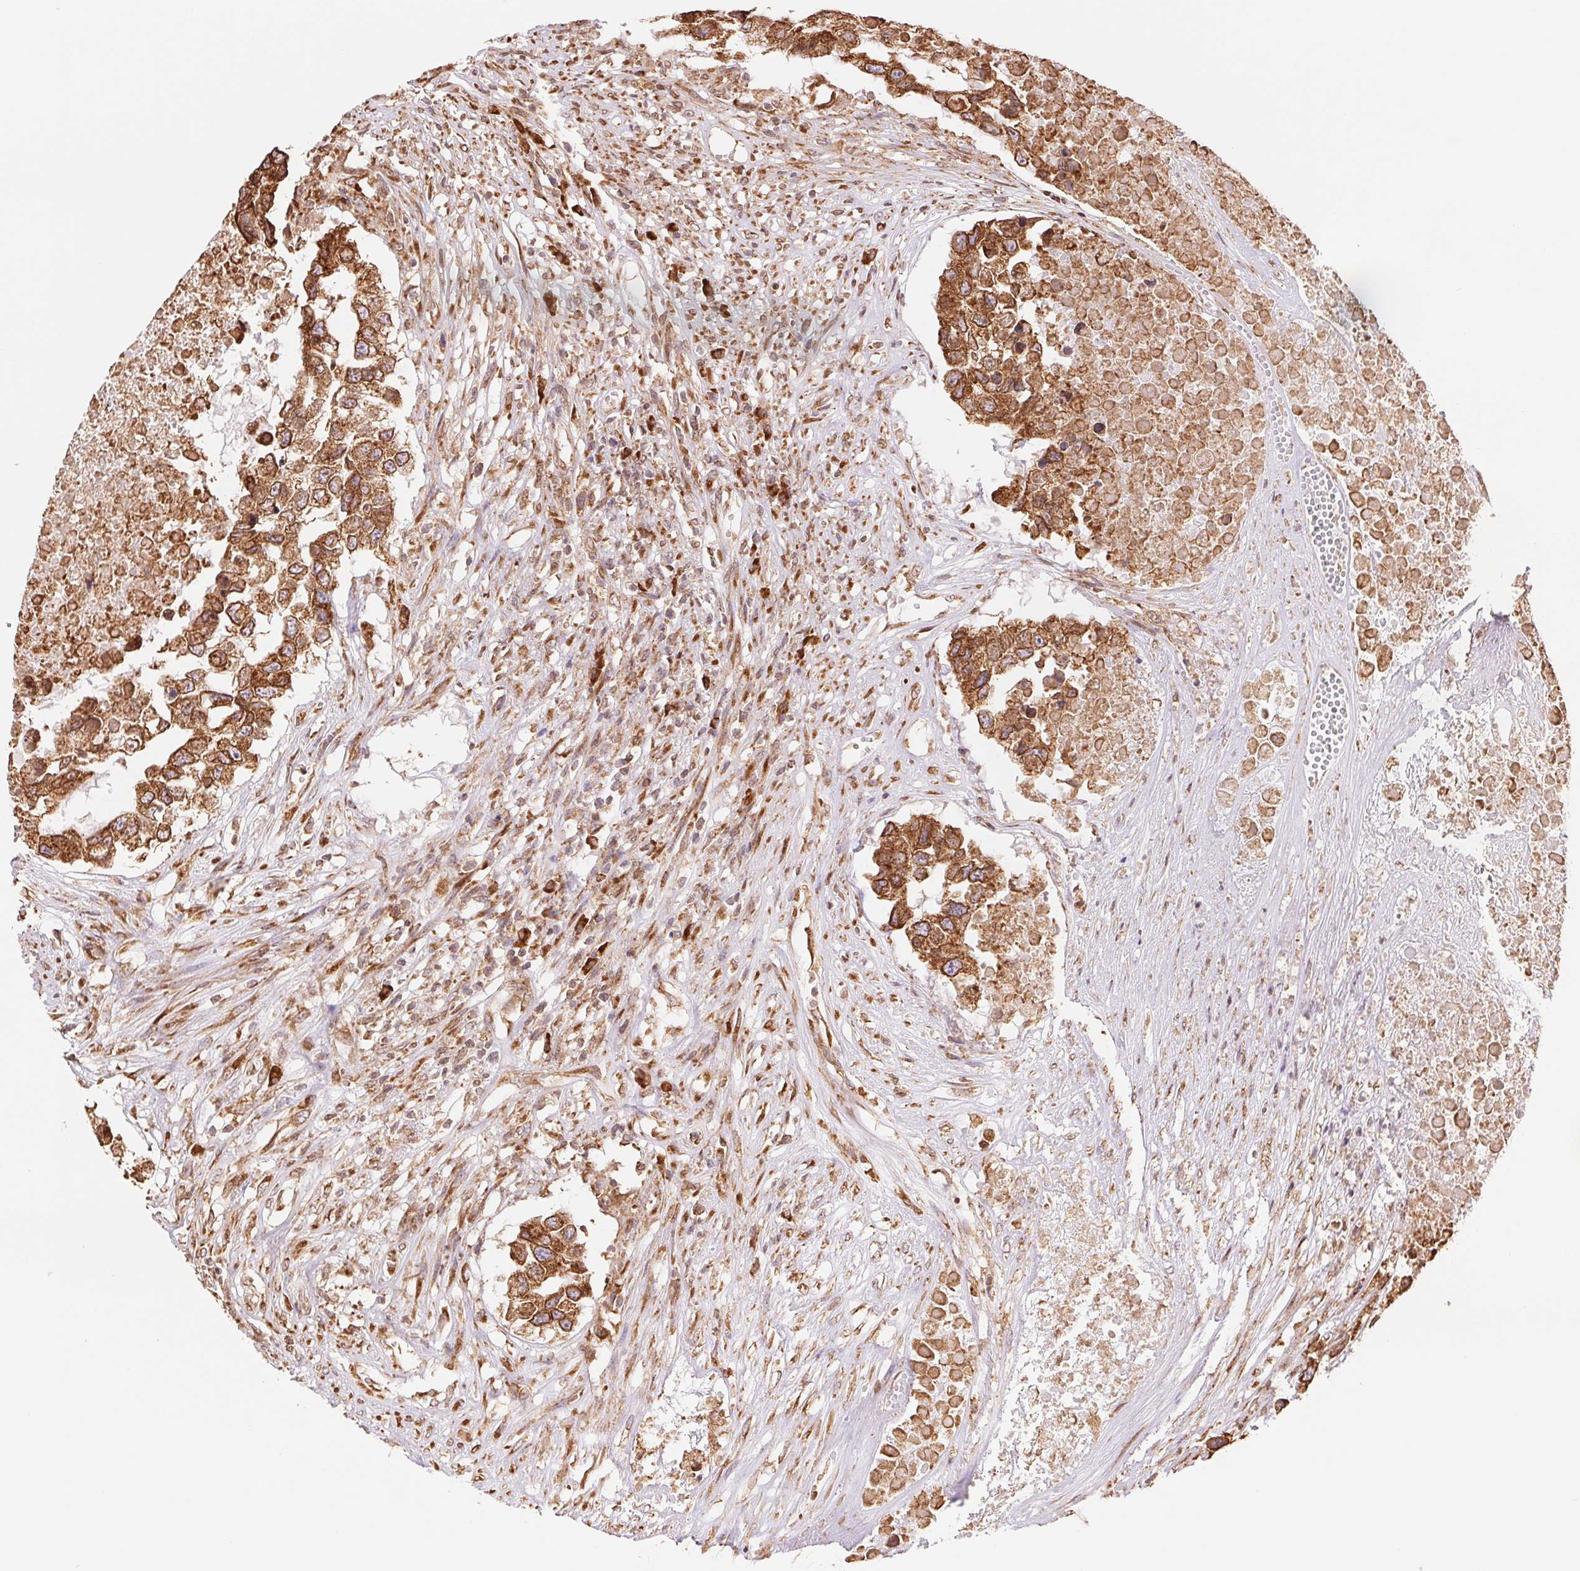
{"staining": {"intensity": "moderate", "quantity": ">75%", "location": "cytoplasmic/membranous,nuclear"}, "tissue": "testis cancer", "cell_type": "Tumor cells", "image_type": "cancer", "snomed": [{"axis": "morphology", "description": "Carcinoma, Embryonal, NOS"}, {"axis": "topography", "description": "Testis"}], "caption": "Testis cancer (embryonal carcinoma) stained for a protein exhibits moderate cytoplasmic/membranous and nuclear positivity in tumor cells. The protein of interest is stained brown, and the nuclei are stained in blue (DAB IHC with brightfield microscopy, high magnification).", "gene": "RPN1", "patient": {"sex": "male", "age": 83}}